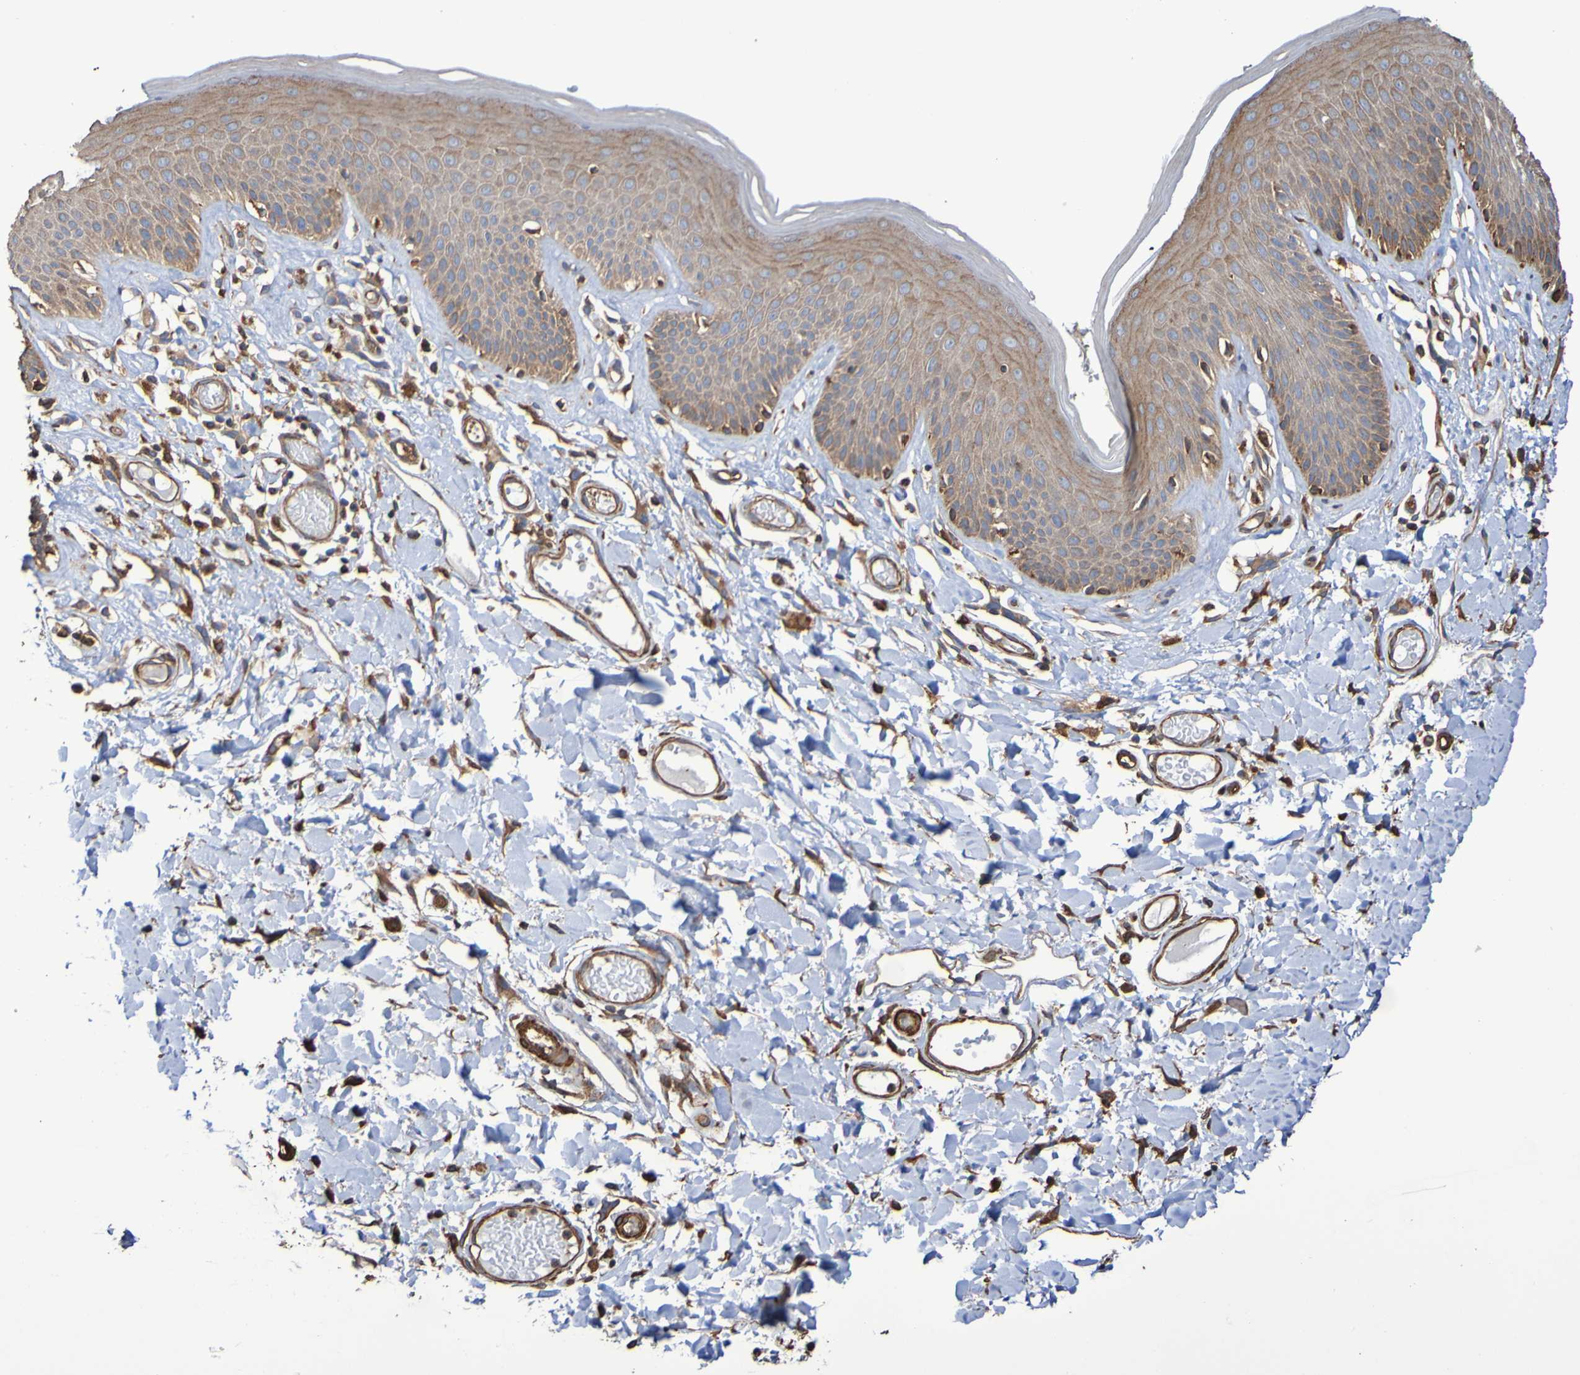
{"staining": {"intensity": "weak", "quantity": ">75%", "location": "cytoplasmic/membranous"}, "tissue": "skin", "cell_type": "Epidermal cells", "image_type": "normal", "snomed": [{"axis": "morphology", "description": "Normal tissue, NOS"}, {"axis": "topography", "description": "Vulva"}], "caption": "Immunohistochemical staining of unremarkable skin shows low levels of weak cytoplasmic/membranous expression in approximately >75% of epidermal cells.", "gene": "RAB11A", "patient": {"sex": "female", "age": 73}}